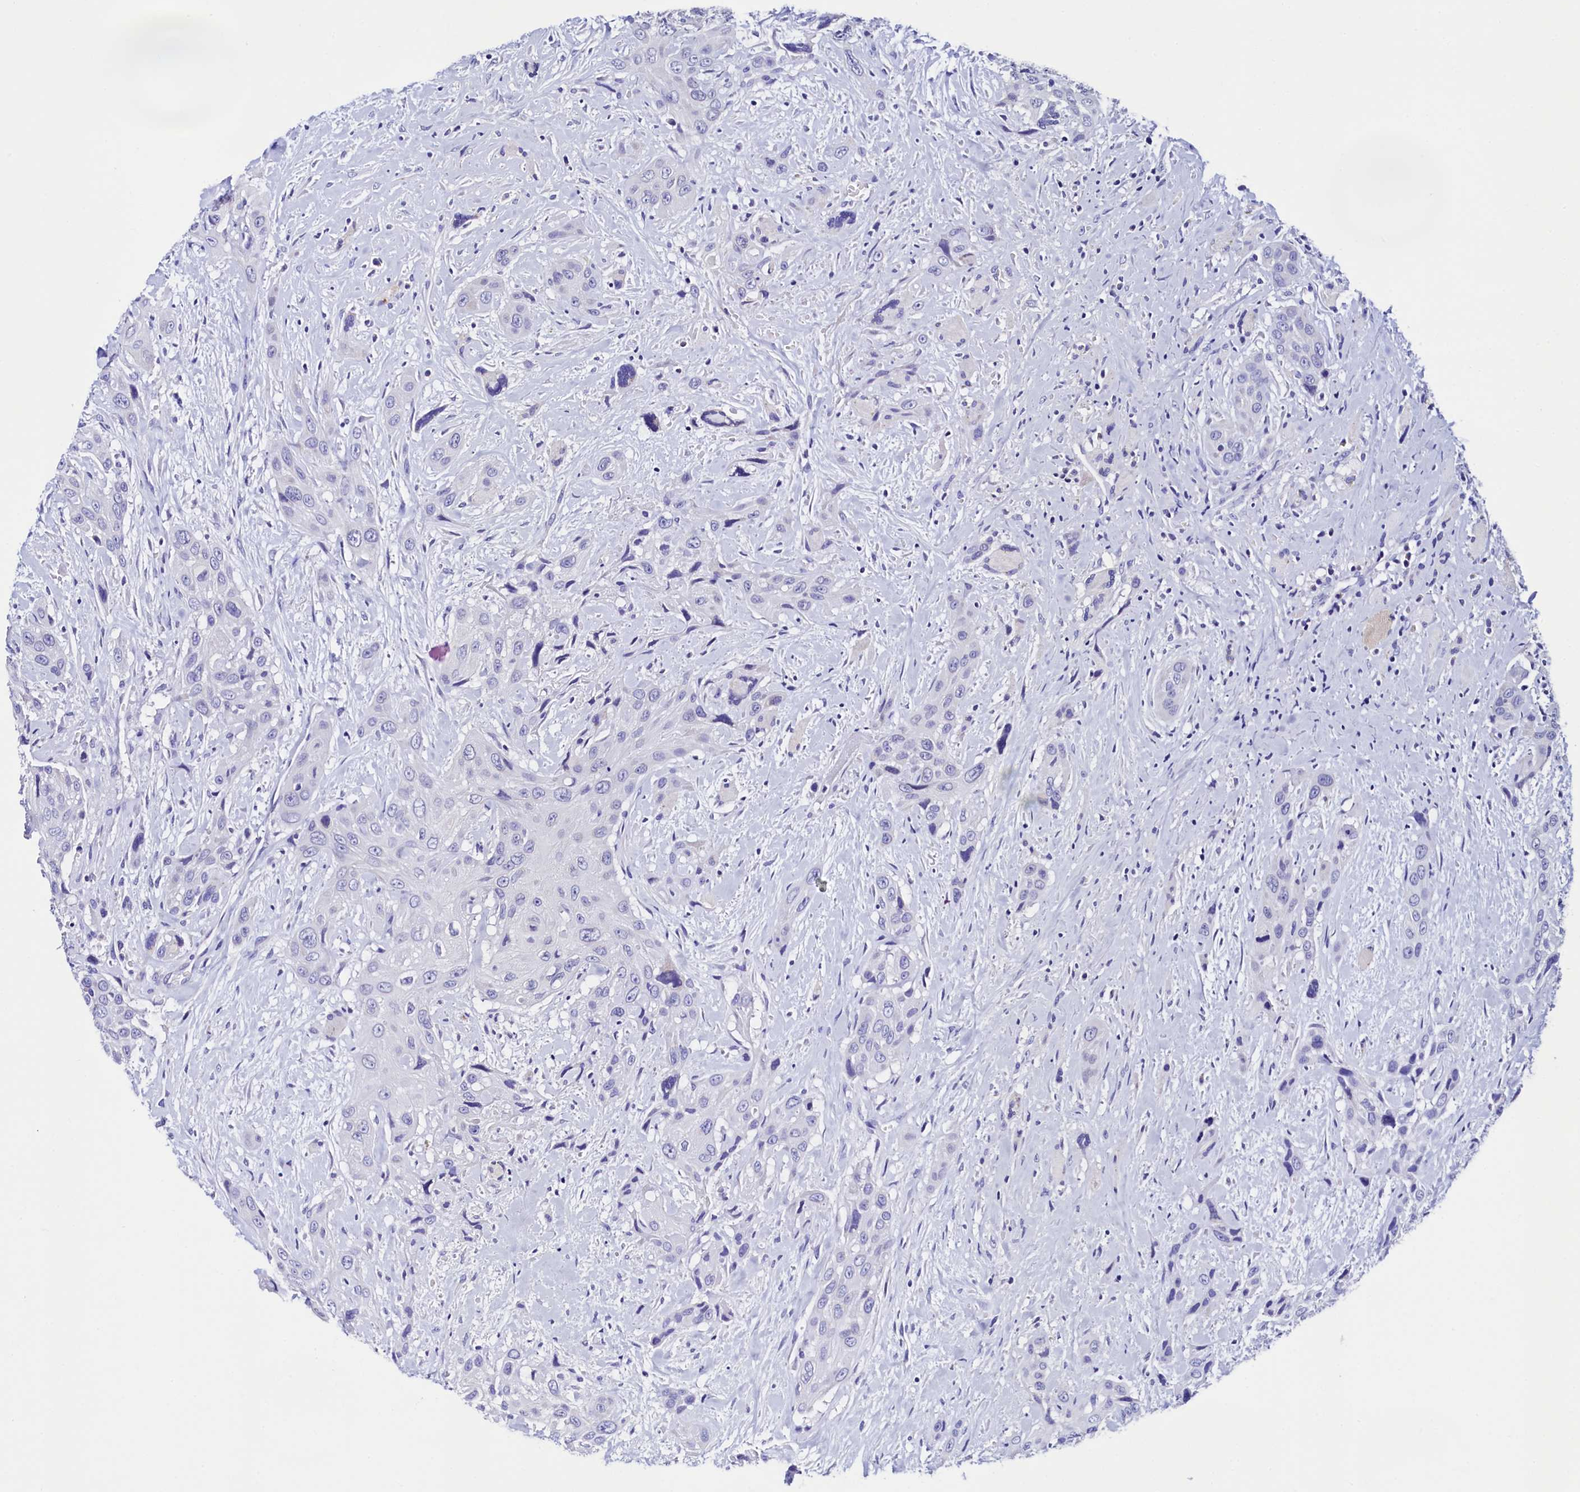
{"staining": {"intensity": "negative", "quantity": "none", "location": "none"}, "tissue": "head and neck cancer", "cell_type": "Tumor cells", "image_type": "cancer", "snomed": [{"axis": "morphology", "description": "Squamous cell carcinoma, NOS"}, {"axis": "topography", "description": "Head-Neck"}], "caption": "DAB (3,3'-diaminobenzidine) immunohistochemical staining of human head and neck cancer demonstrates no significant staining in tumor cells.", "gene": "HAND1", "patient": {"sex": "male", "age": 81}}